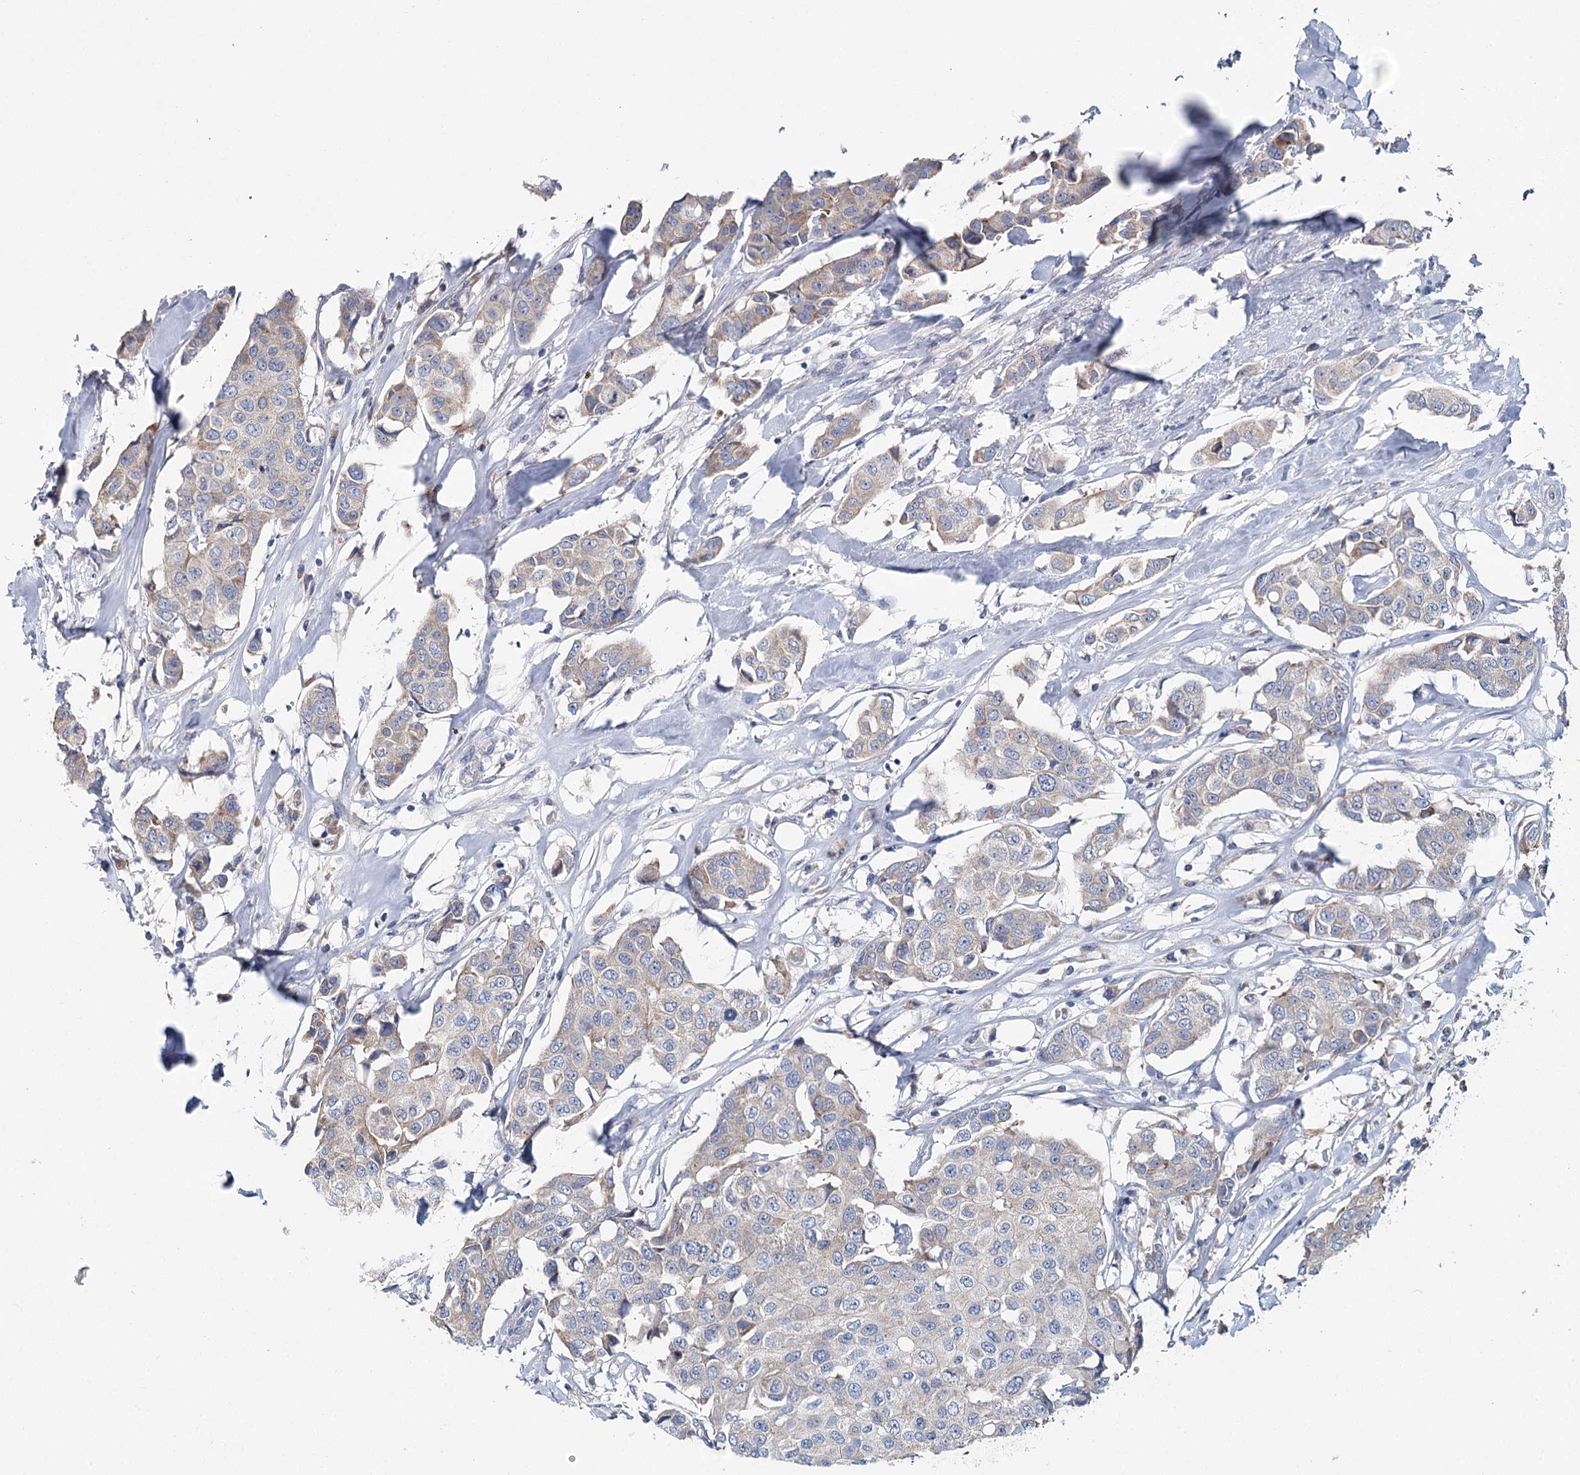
{"staining": {"intensity": "negative", "quantity": "none", "location": "none"}, "tissue": "breast cancer", "cell_type": "Tumor cells", "image_type": "cancer", "snomed": [{"axis": "morphology", "description": "Duct carcinoma"}, {"axis": "topography", "description": "Breast"}], "caption": "Human breast intraductal carcinoma stained for a protein using IHC exhibits no positivity in tumor cells.", "gene": "ANKRD16", "patient": {"sex": "female", "age": 80}}